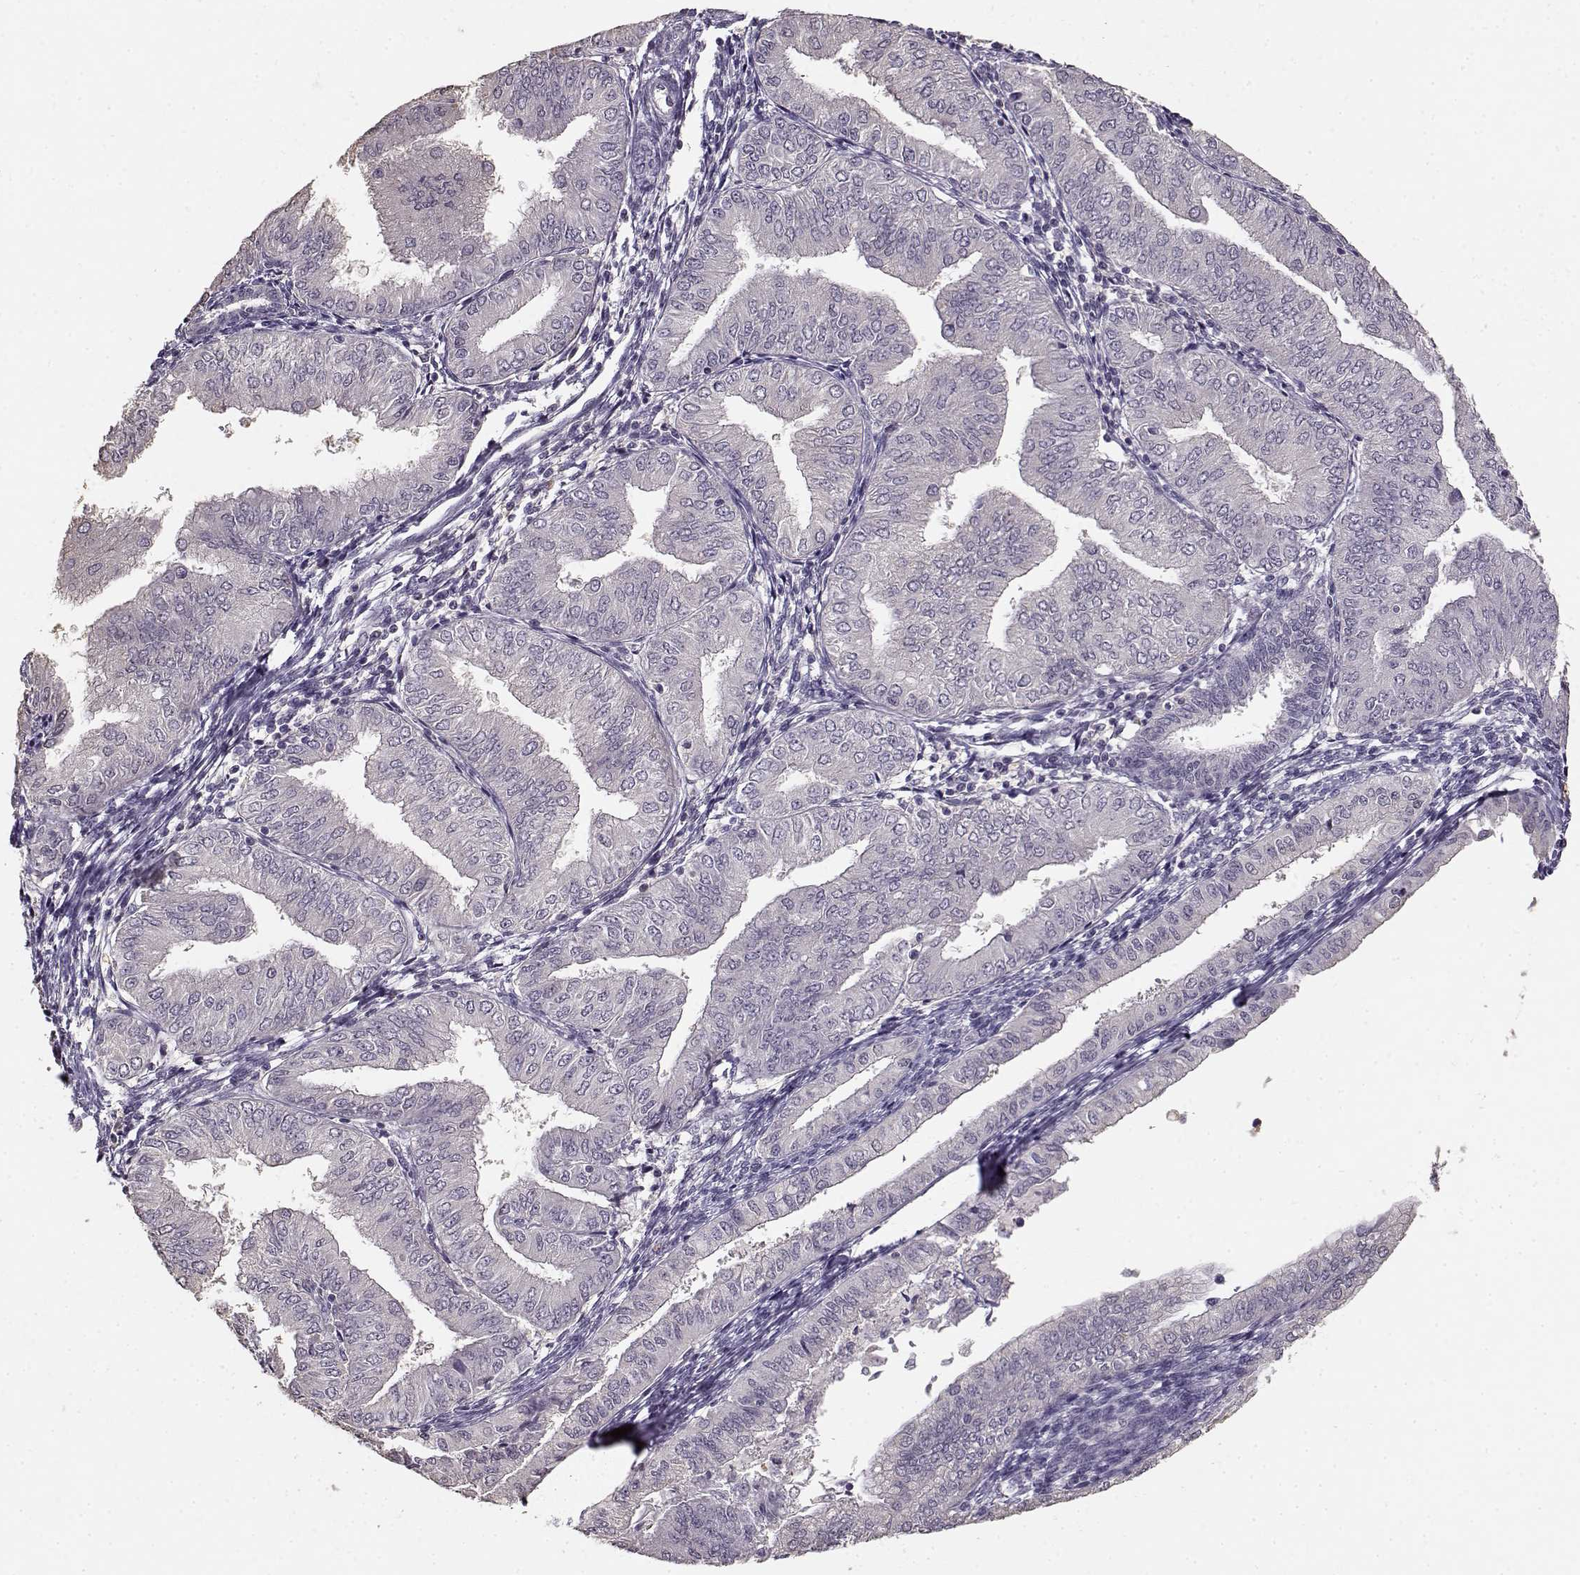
{"staining": {"intensity": "negative", "quantity": "none", "location": "none"}, "tissue": "endometrial cancer", "cell_type": "Tumor cells", "image_type": "cancer", "snomed": [{"axis": "morphology", "description": "Adenocarcinoma, NOS"}, {"axis": "topography", "description": "Endometrium"}], "caption": "Image shows no significant protein staining in tumor cells of endometrial adenocarcinoma.", "gene": "UROC1", "patient": {"sex": "female", "age": 53}}